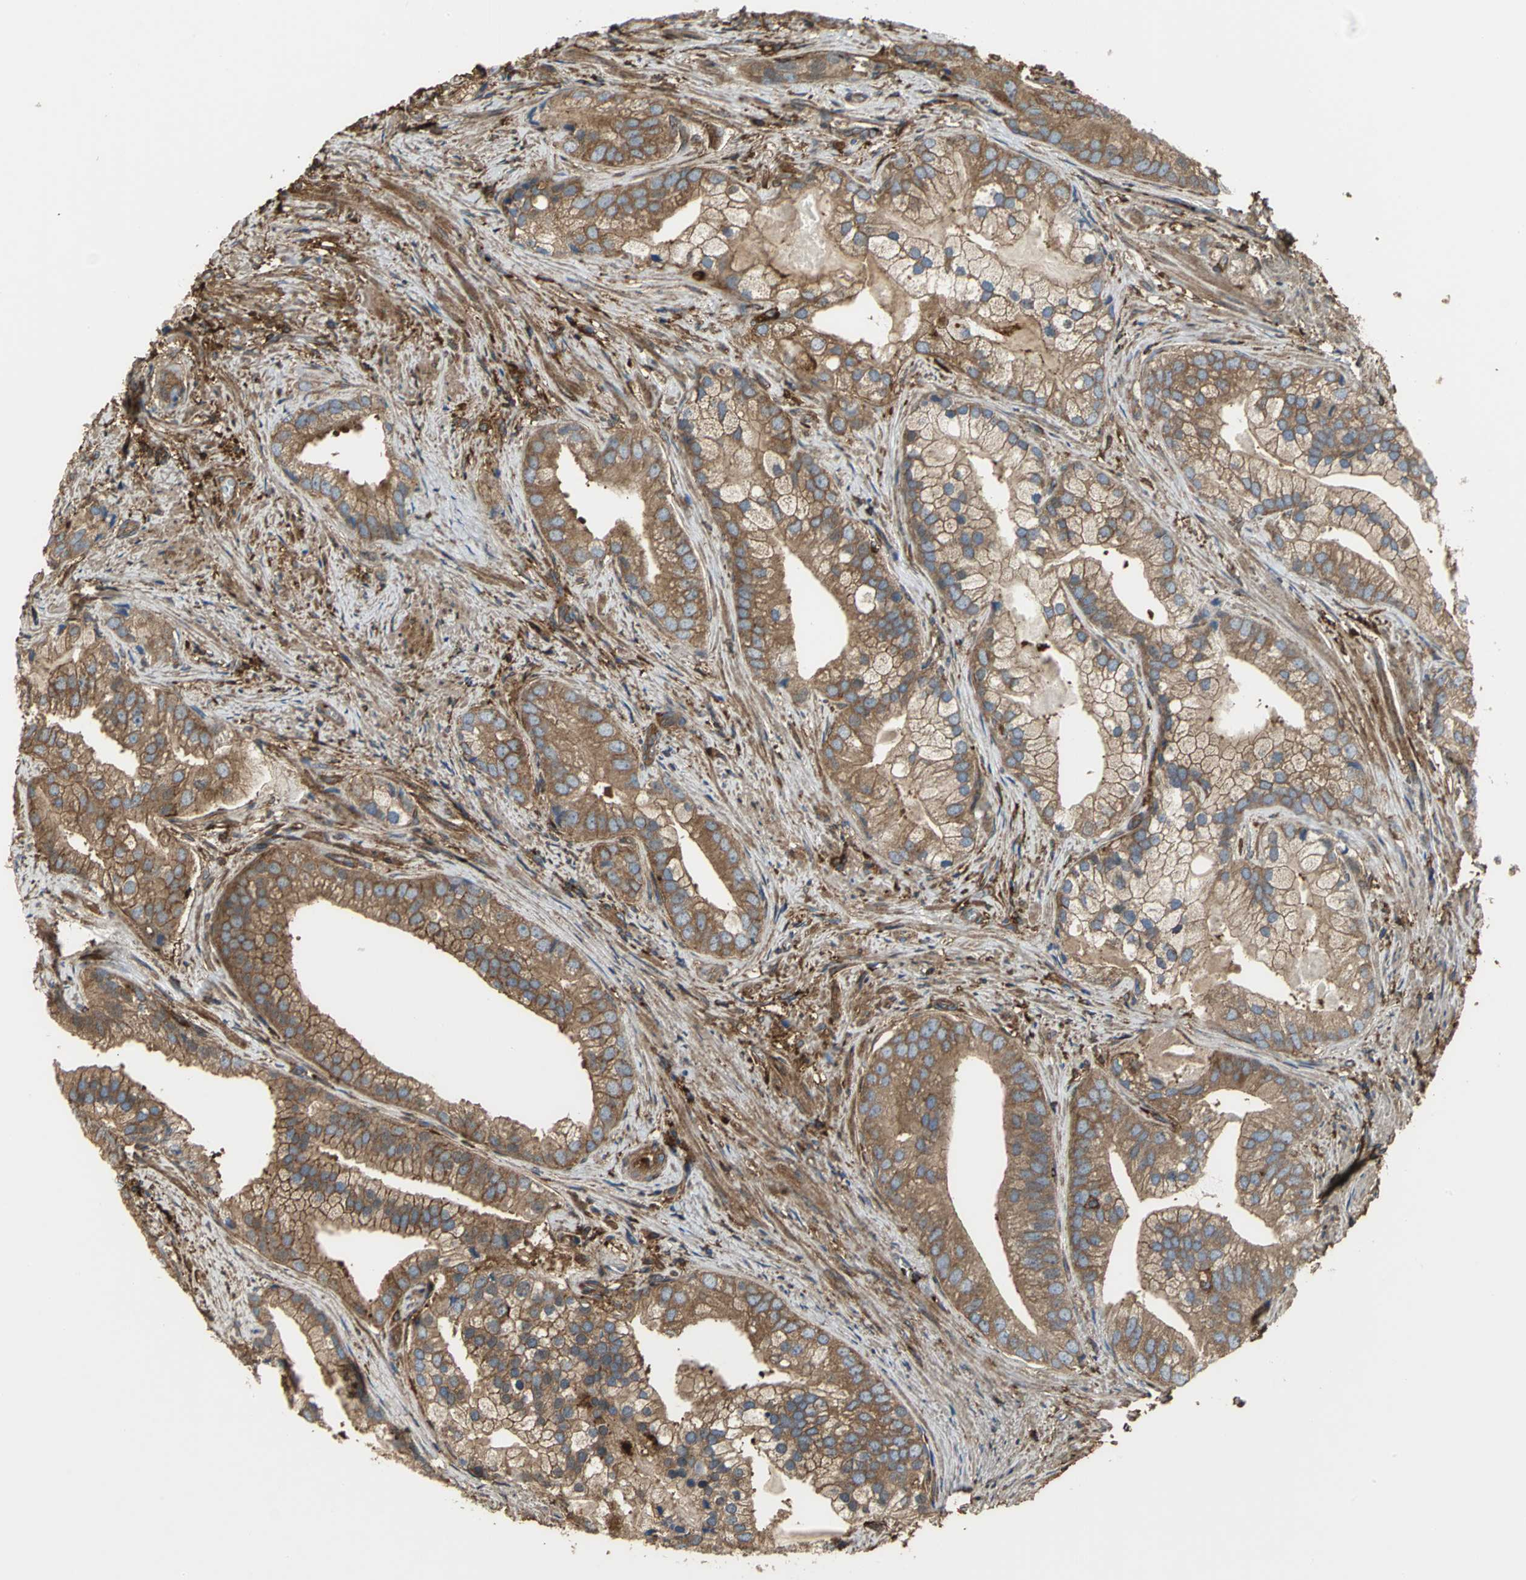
{"staining": {"intensity": "moderate", "quantity": ">75%", "location": "cytoplasmic/membranous"}, "tissue": "prostate cancer", "cell_type": "Tumor cells", "image_type": "cancer", "snomed": [{"axis": "morphology", "description": "Adenocarcinoma, Low grade"}, {"axis": "topography", "description": "Prostate"}], "caption": "Prostate cancer (adenocarcinoma (low-grade)) stained with immunohistochemistry demonstrates moderate cytoplasmic/membranous positivity in about >75% of tumor cells.", "gene": "TLN1", "patient": {"sex": "male", "age": 71}}